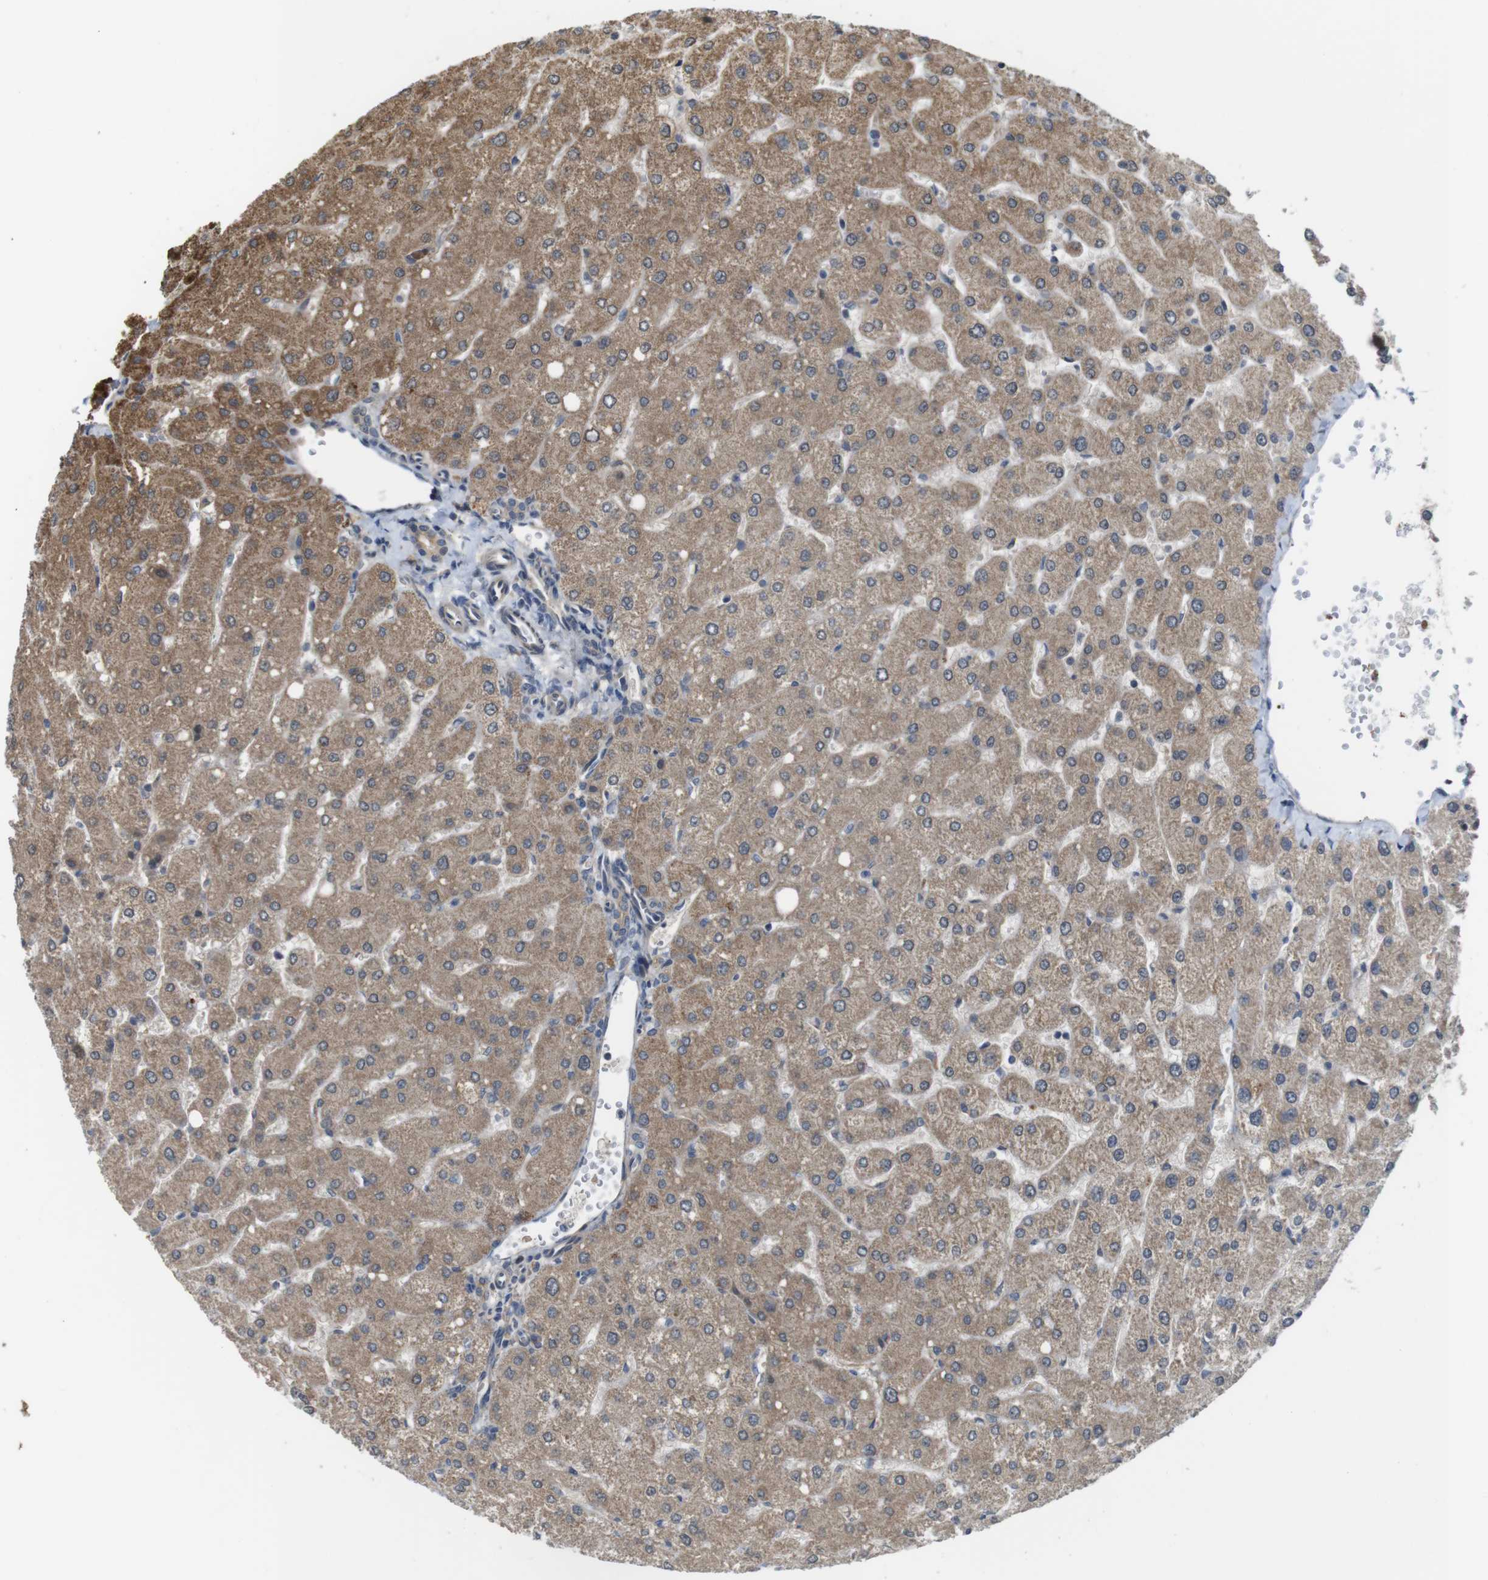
{"staining": {"intensity": "moderate", "quantity": ">75%", "location": "cytoplasmic/membranous"}, "tissue": "liver", "cell_type": "Cholangiocytes", "image_type": "normal", "snomed": [{"axis": "morphology", "description": "Normal tissue, NOS"}, {"axis": "topography", "description": "Liver"}], "caption": "Approximately >75% of cholangiocytes in benign human liver exhibit moderate cytoplasmic/membranous protein positivity as visualized by brown immunohistochemical staining.", "gene": "CDC34", "patient": {"sex": "male", "age": 55}}